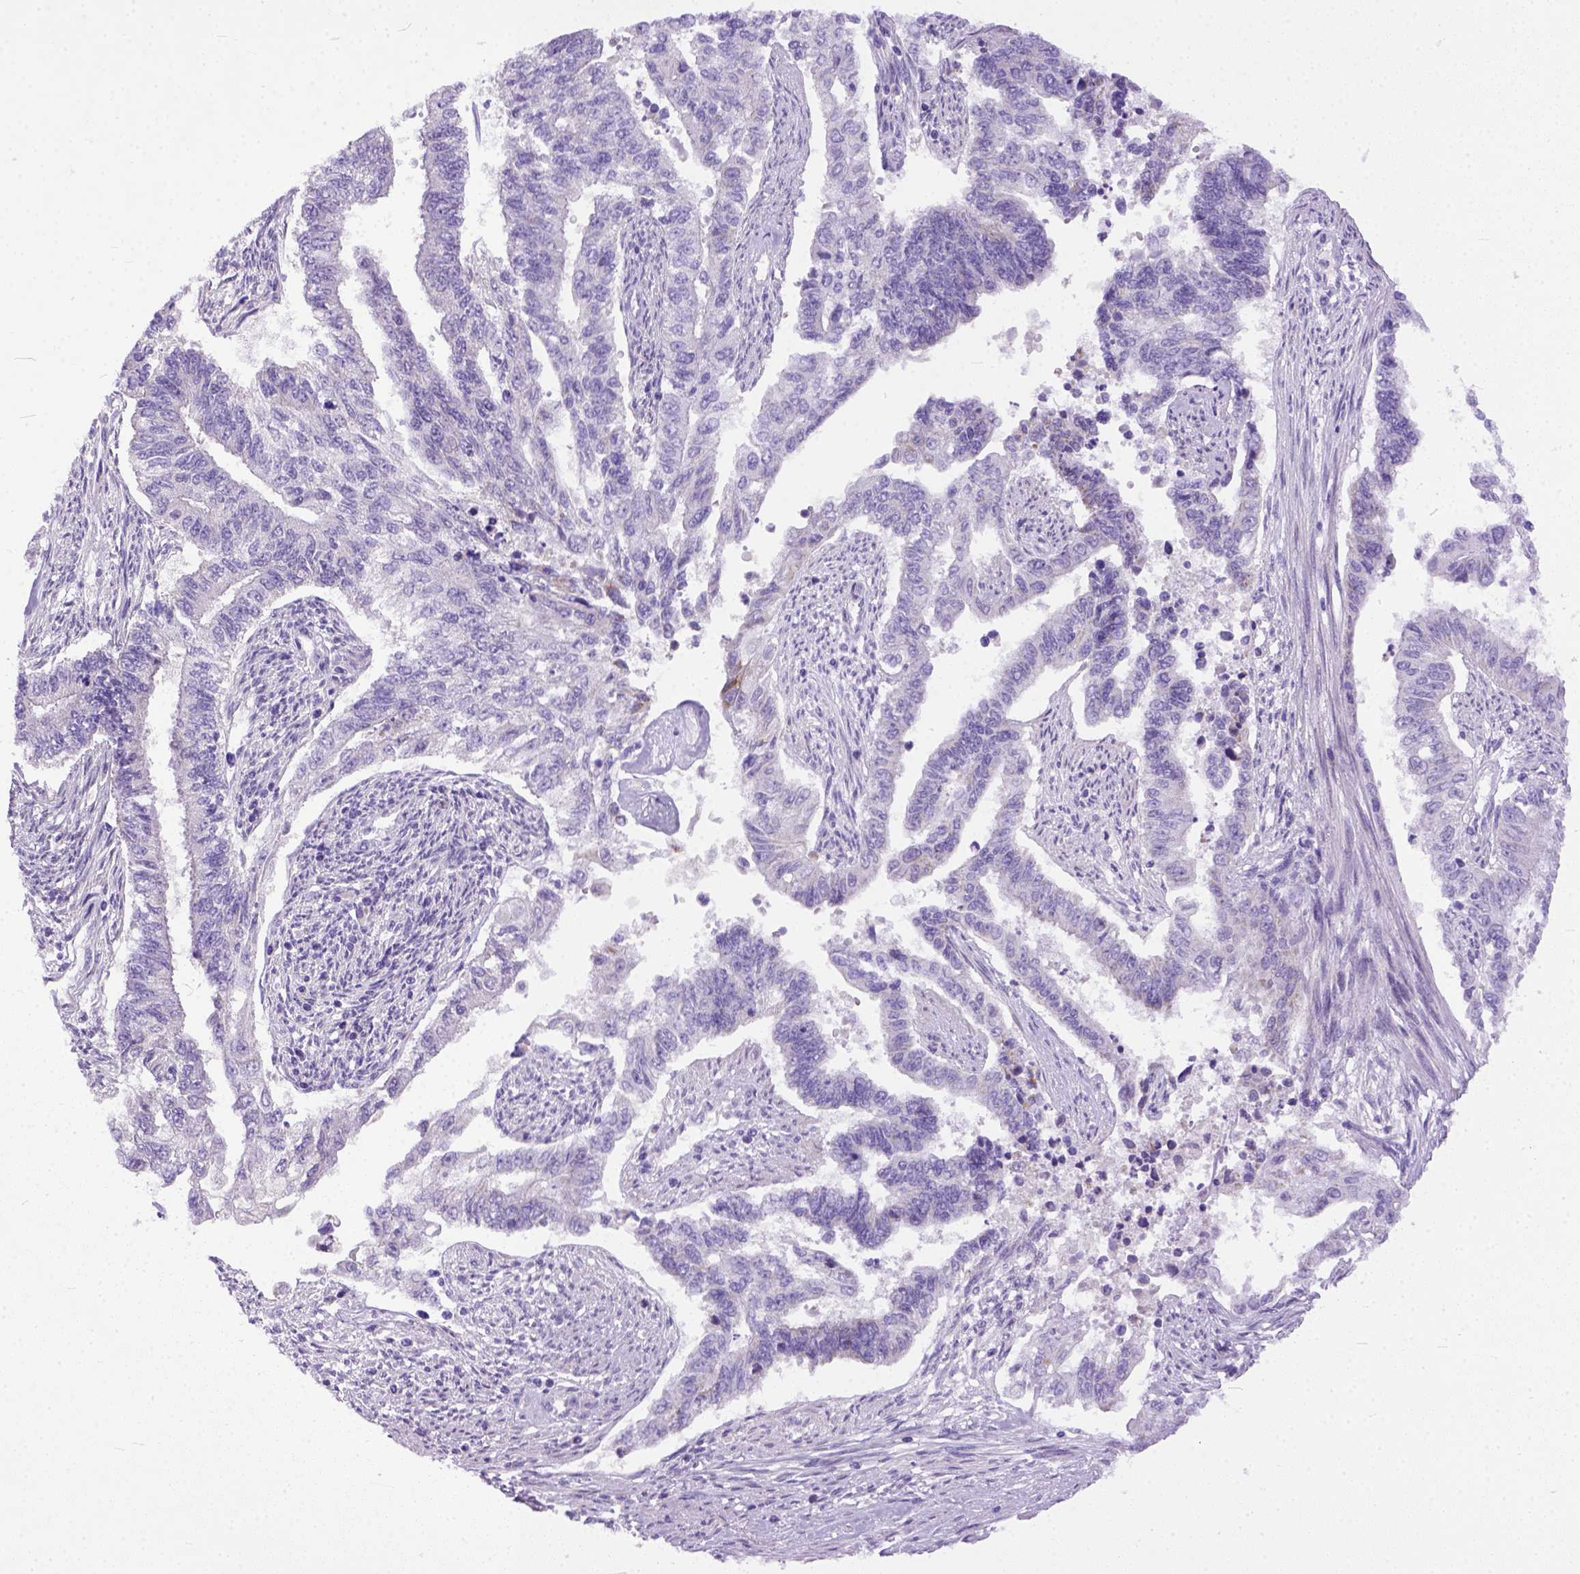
{"staining": {"intensity": "negative", "quantity": "none", "location": "none"}, "tissue": "endometrial cancer", "cell_type": "Tumor cells", "image_type": "cancer", "snomed": [{"axis": "morphology", "description": "Adenocarcinoma, NOS"}, {"axis": "topography", "description": "Uterus"}], "caption": "Immunohistochemical staining of human endometrial adenocarcinoma exhibits no significant positivity in tumor cells. (Brightfield microscopy of DAB (3,3'-diaminobenzidine) immunohistochemistry (IHC) at high magnification).", "gene": "PLK5", "patient": {"sex": "female", "age": 59}}